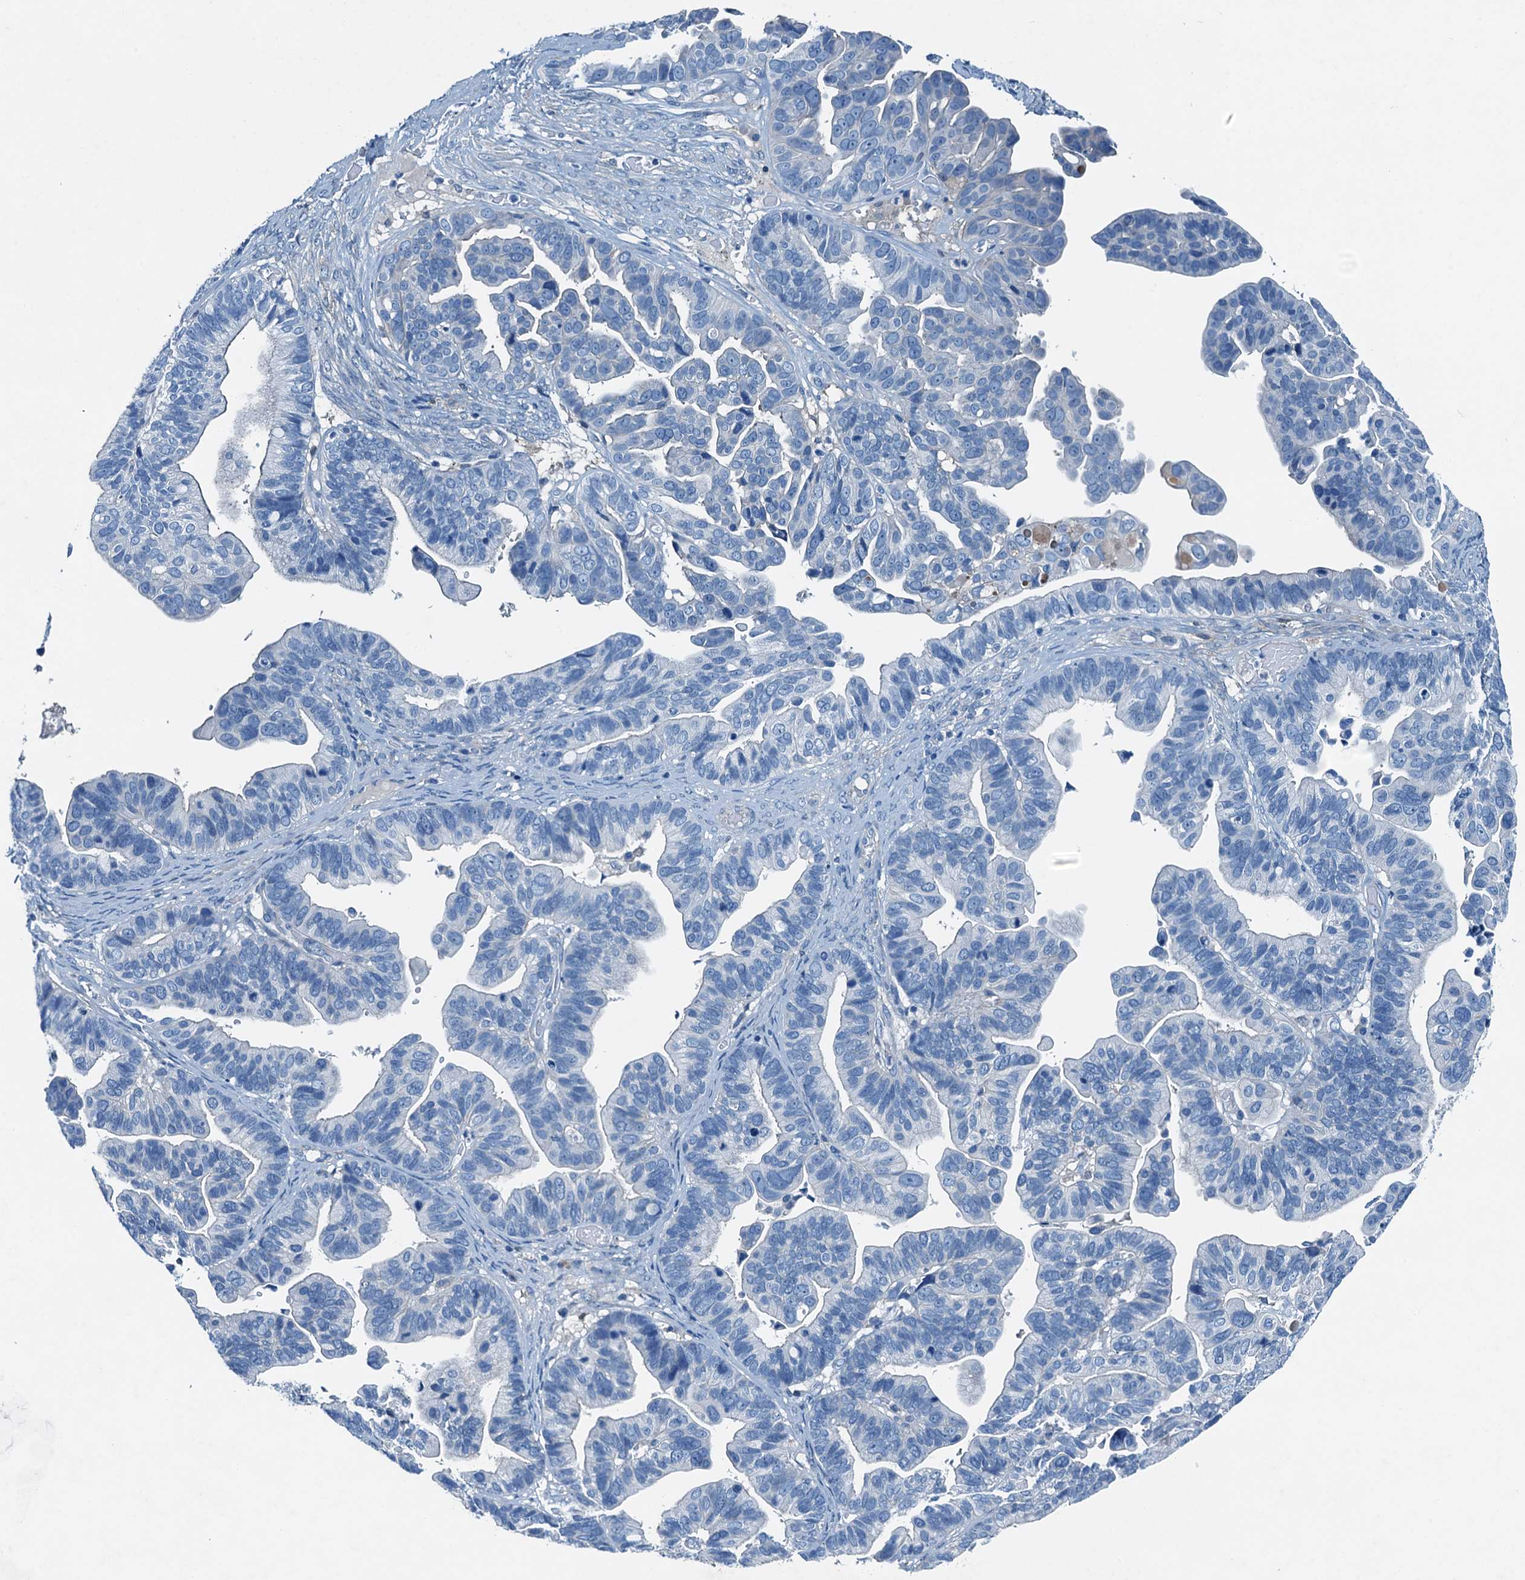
{"staining": {"intensity": "negative", "quantity": "none", "location": "none"}, "tissue": "ovarian cancer", "cell_type": "Tumor cells", "image_type": "cancer", "snomed": [{"axis": "morphology", "description": "Cystadenocarcinoma, serous, NOS"}, {"axis": "topography", "description": "Ovary"}], "caption": "This is an IHC image of human serous cystadenocarcinoma (ovarian). There is no expression in tumor cells.", "gene": "RAB3IL1", "patient": {"sex": "female", "age": 56}}